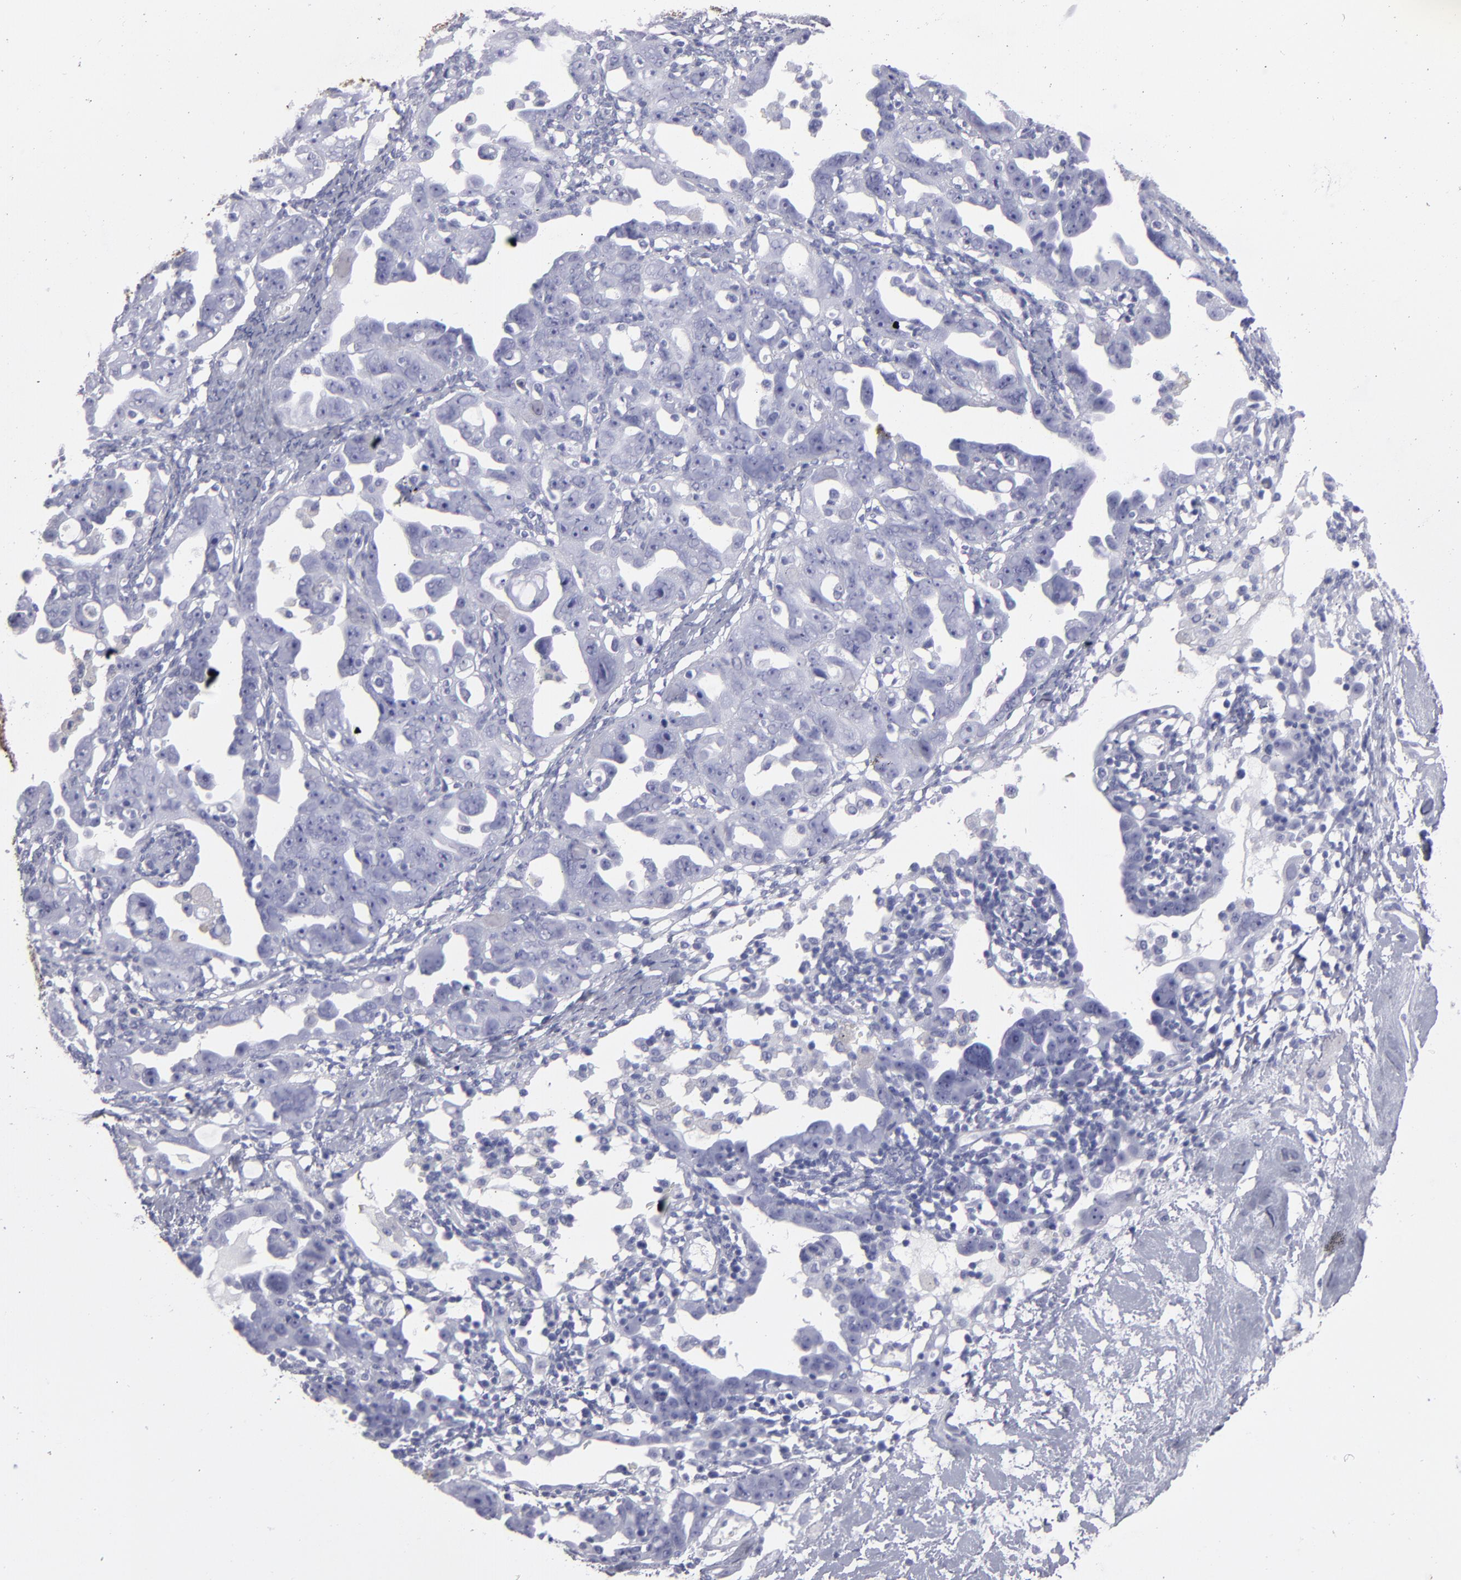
{"staining": {"intensity": "negative", "quantity": "none", "location": "none"}, "tissue": "ovarian cancer", "cell_type": "Tumor cells", "image_type": "cancer", "snomed": [{"axis": "morphology", "description": "Cystadenocarcinoma, serous, NOS"}, {"axis": "topography", "description": "Ovary"}], "caption": "Micrograph shows no protein expression in tumor cells of serous cystadenocarcinoma (ovarian) tissue.", "gene": "ALDOB", "patient": {"sex": "female", "age": 66}}